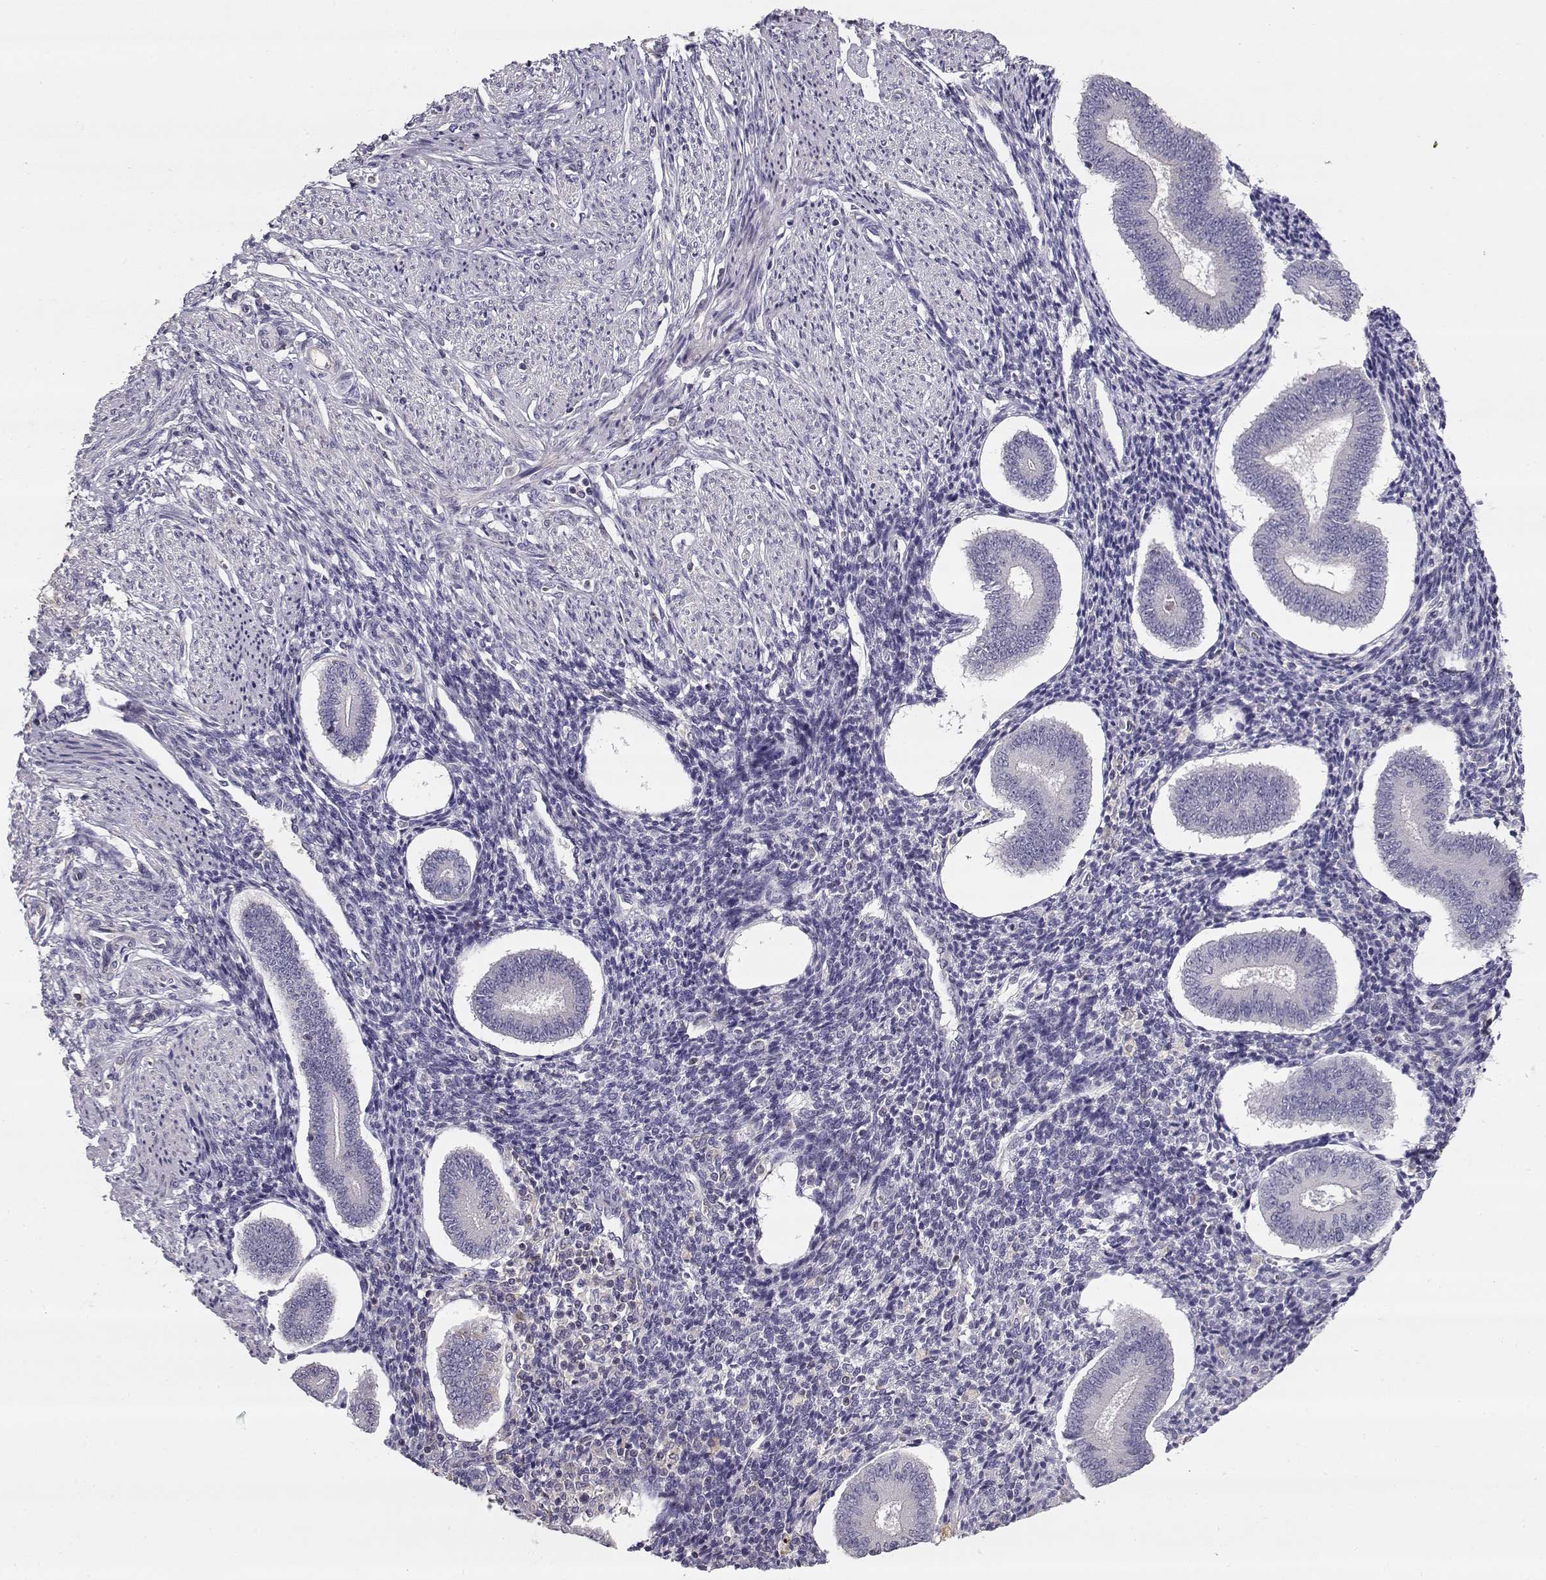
{"staining": {"intensity": "negative", "quantity": "none", "location": "none"}, "tissue": "endometrium", "cell_type": "Cells in endometrial stroma", "image_type": "normal", "snomed": [{"axis": "morphology", "description": "Normal tissue, NOS"}, {"axis": "topography", "description": "Endometrium"}], "caption": "IHC image of benign endometrium stained for a protein (brown), which shows no expression in cells in endometrial stroma. (DAB (3,3'-diaminobenzidine) IHC with hematoxylin counter stain).", "gene": "VAV1", "patient": {"sex": "female", "age": 40}}